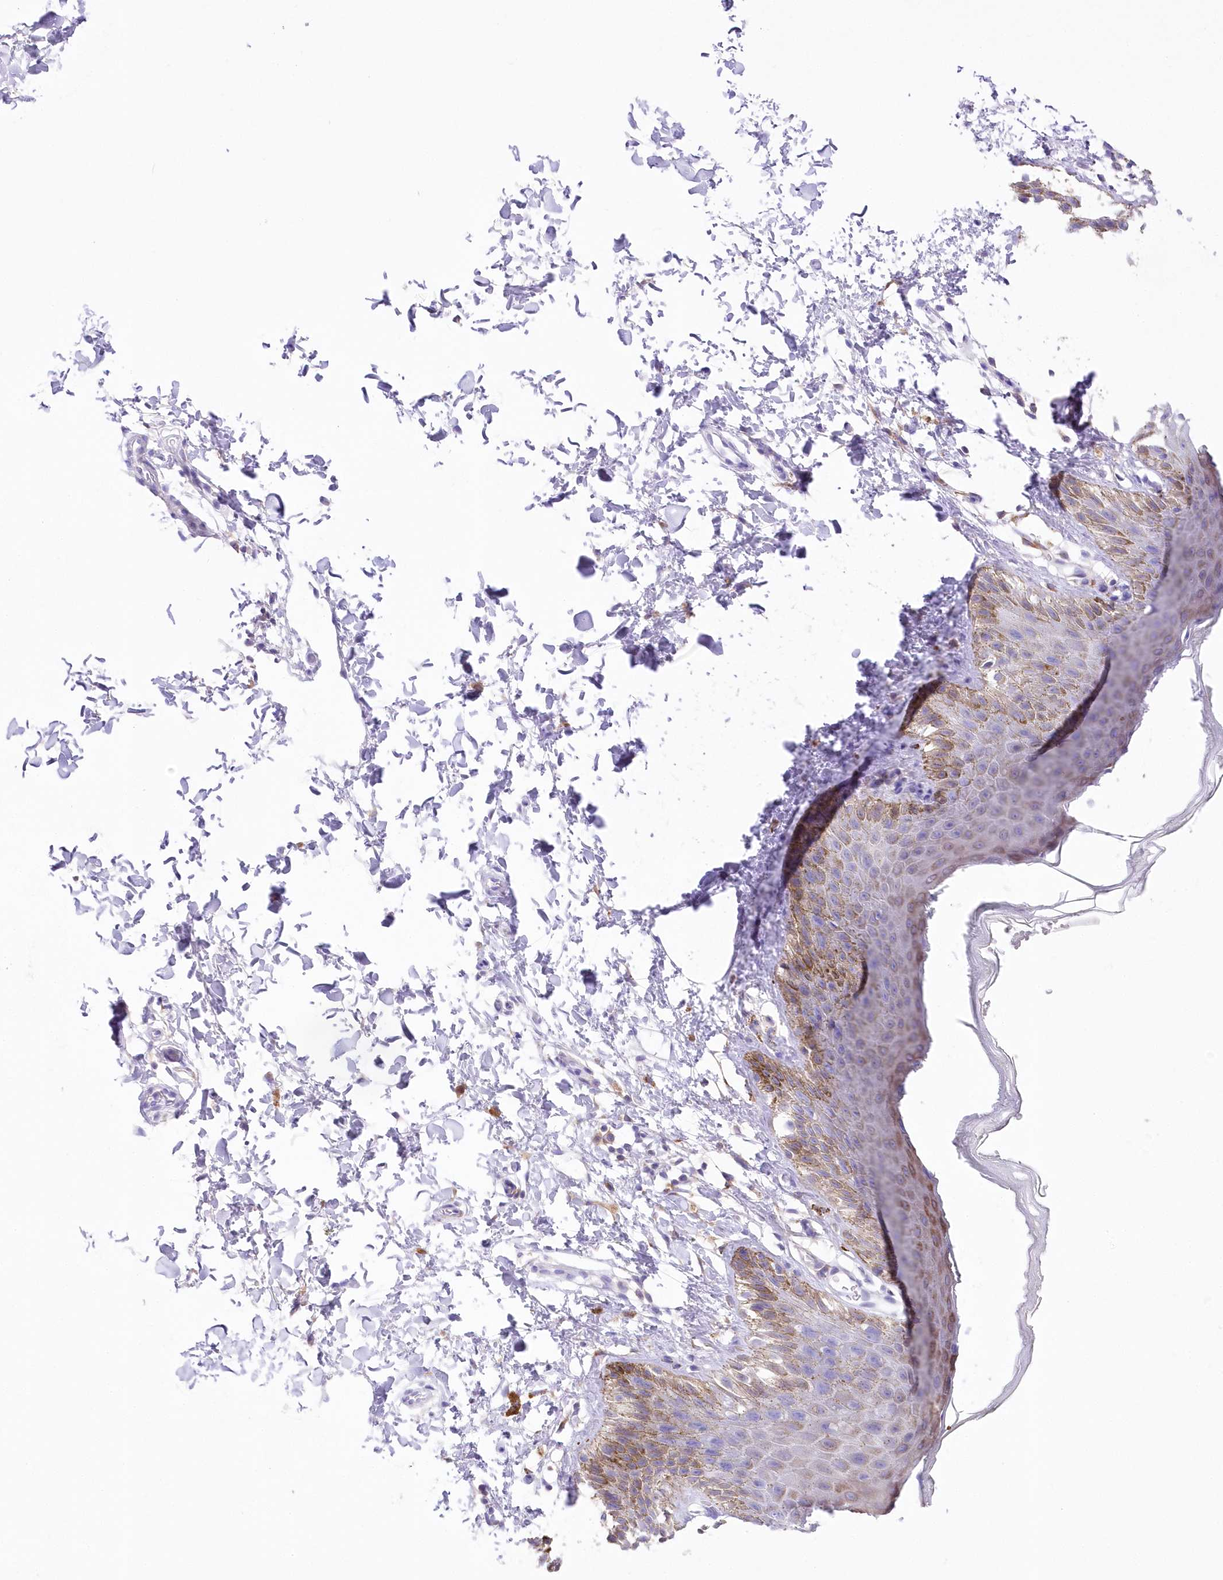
{"staining": {"intensity": "moderate", "quantity": "25%-75%", "location": "cytoplasmic/membranous"}, "tissue": "skin", "cell_type": "Epidermal cells", "image_type": "normal", "snomed": [{"axis": "morphology", "description": "Normal tissue, NOS"}, {"axis": "topography", "description": "Anal"}], "caption": "A photomicrograph showing moderate cytoplasmic/membranous positivity in about 25%-75% of epidermal cells in unremarkable skin, as visualized by brown immunohistochemical staining.", "gene": "DNAJC19", "patient": {"sex": "male", "age": 44}}